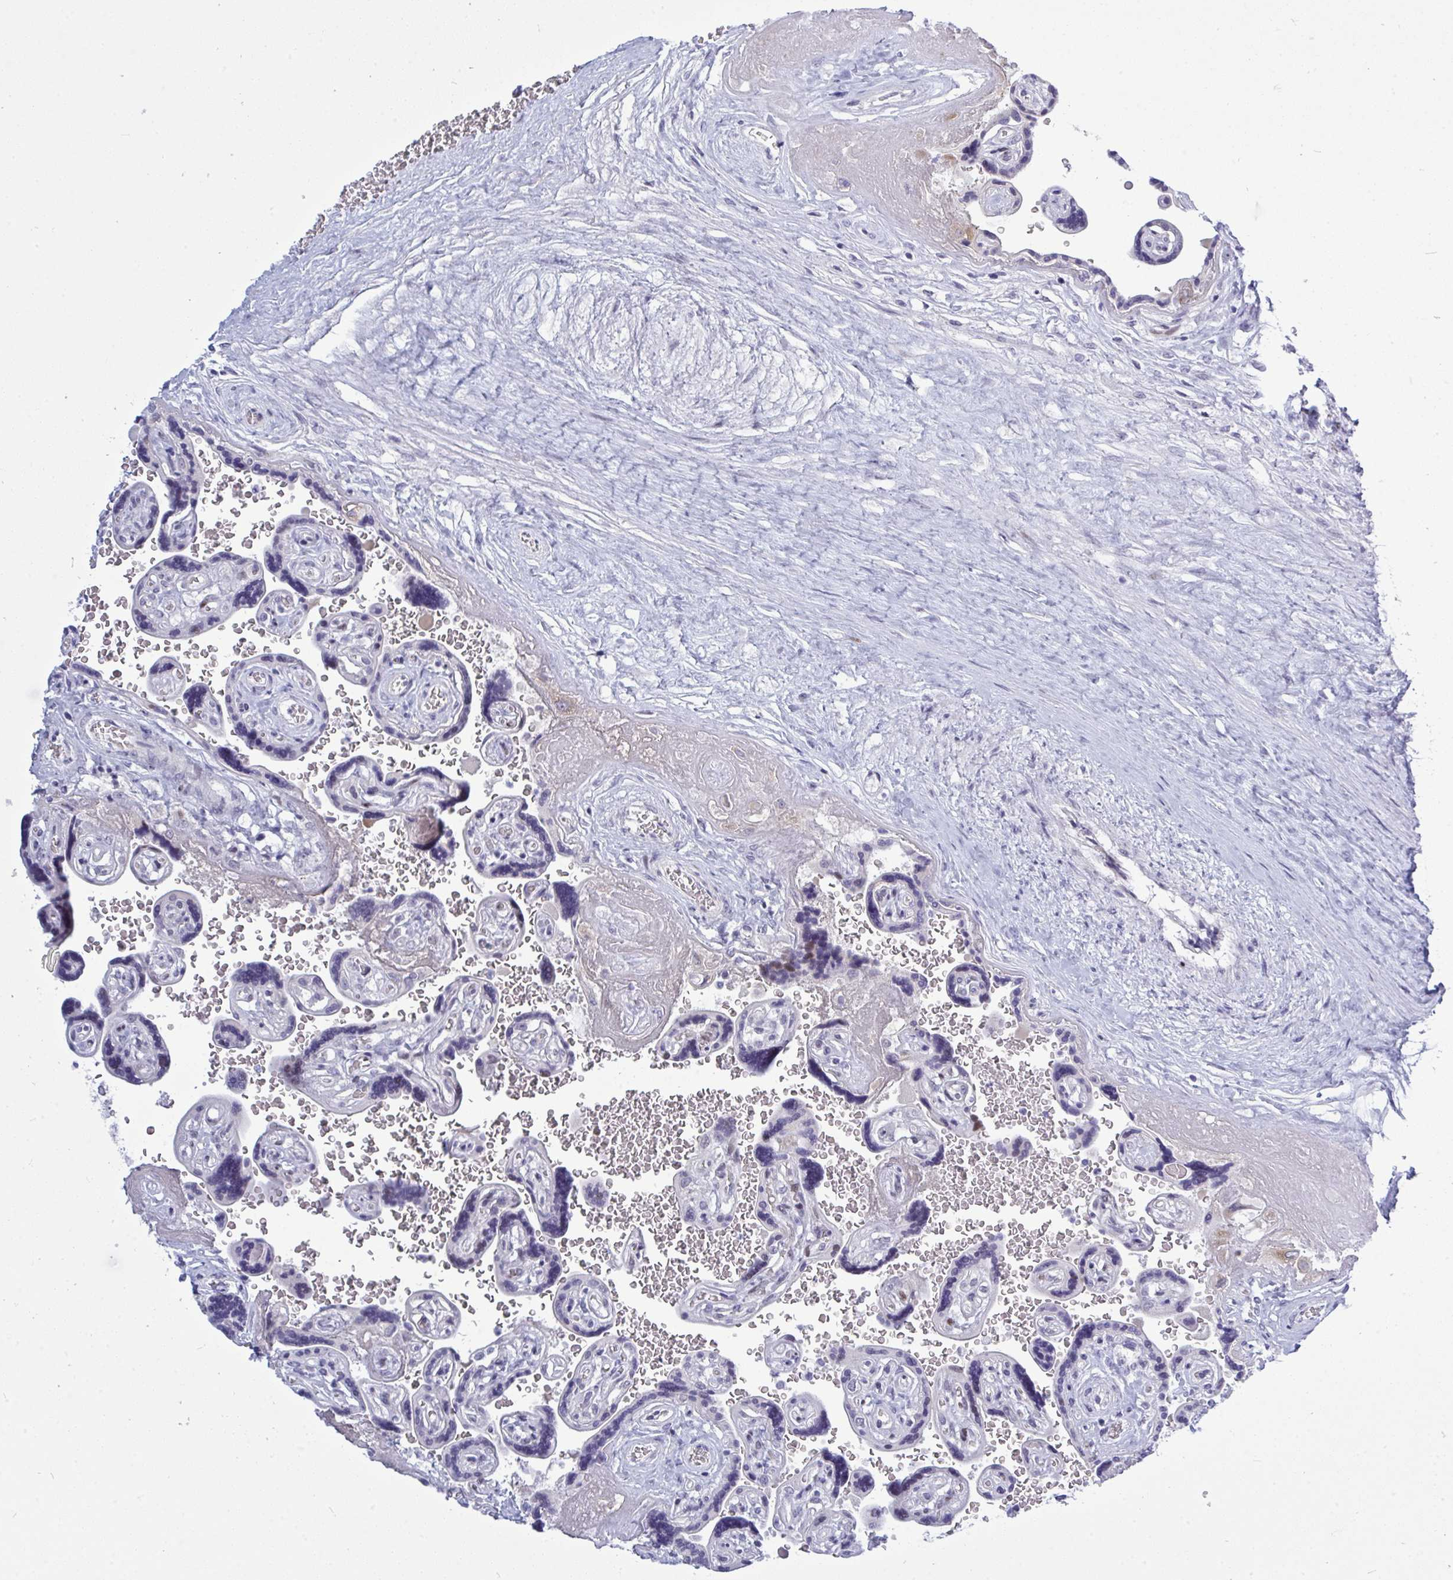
{"staining": {"intensity": "moderate", "quantity": "<25%", "location": "nuclear"}, "tissue": "placenta", "cell_type": "Decidual cells", "image_type": "normal", "snomed": [{"axis": "morphology", "description": "Normal tissue, NOS"}, {"axis": "topography", "description": "Placenta"}], "caption": "Protein expression analysis of benign human placenta reveals moderate nuclear expression in about <25% of decidual cells. (Stains: DAB in brown, nuclei in blue, Microscopy: brightfield microscopy at high magnification).", "gene": "TAB1", "patient": {"sex": "female", "age": 32}}